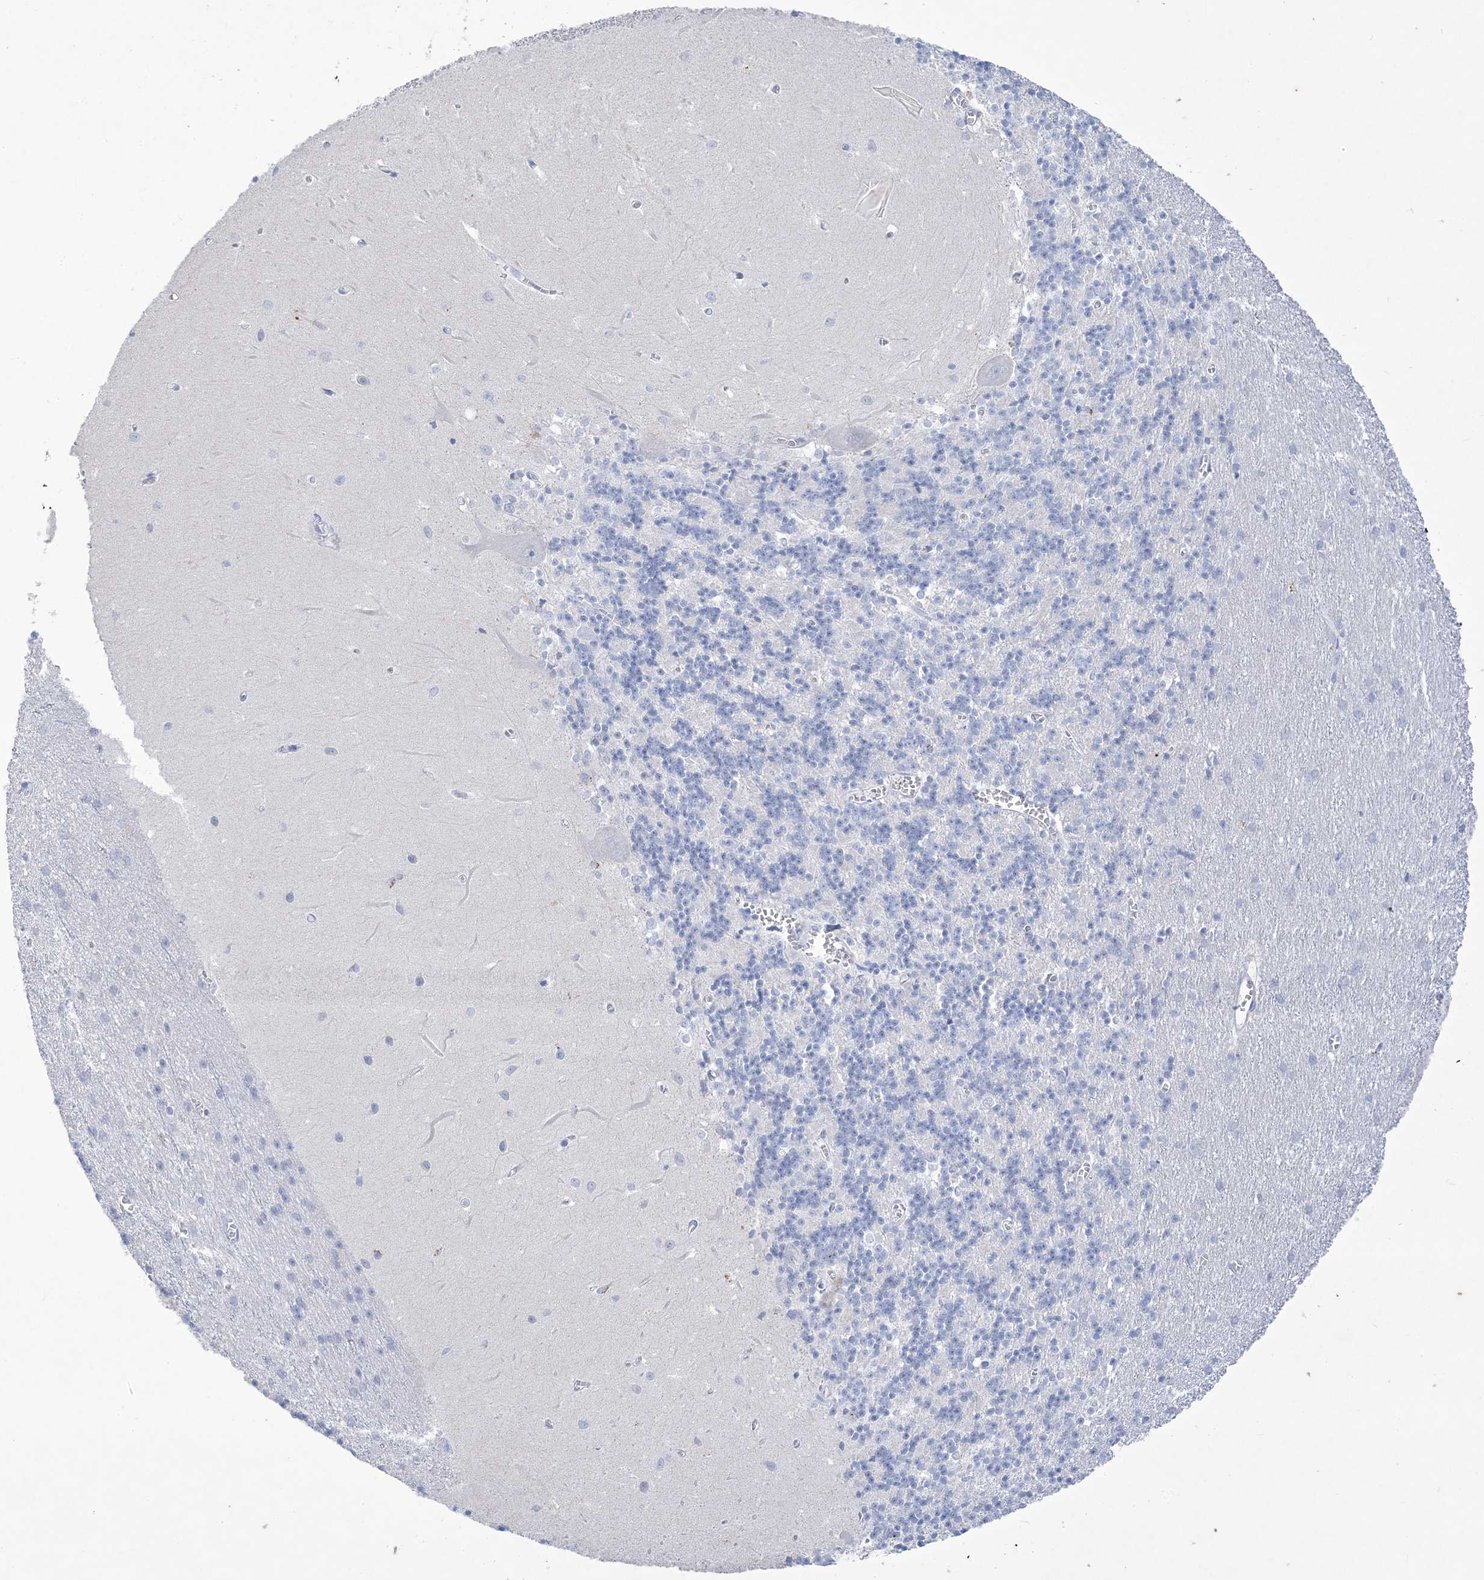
{"staining": {"intensity": "negative", "quantity": "none", "location": "none"}, "tissue": "cerebellum", "cell_type": "Cells in granular layer", "image_type": "normal", "snomed": [{"axis": "morphology", "description": "Normal tissue, NOS"}, {"axis": "topography", "description": "Cerebellum"}], "caption": "Immunohistochemistry of unremarkable human cerebellum reveals no staining in cells in granular layer.", "gene": "B3GNT7", "patient": {"sex": "male", "age": 37}}